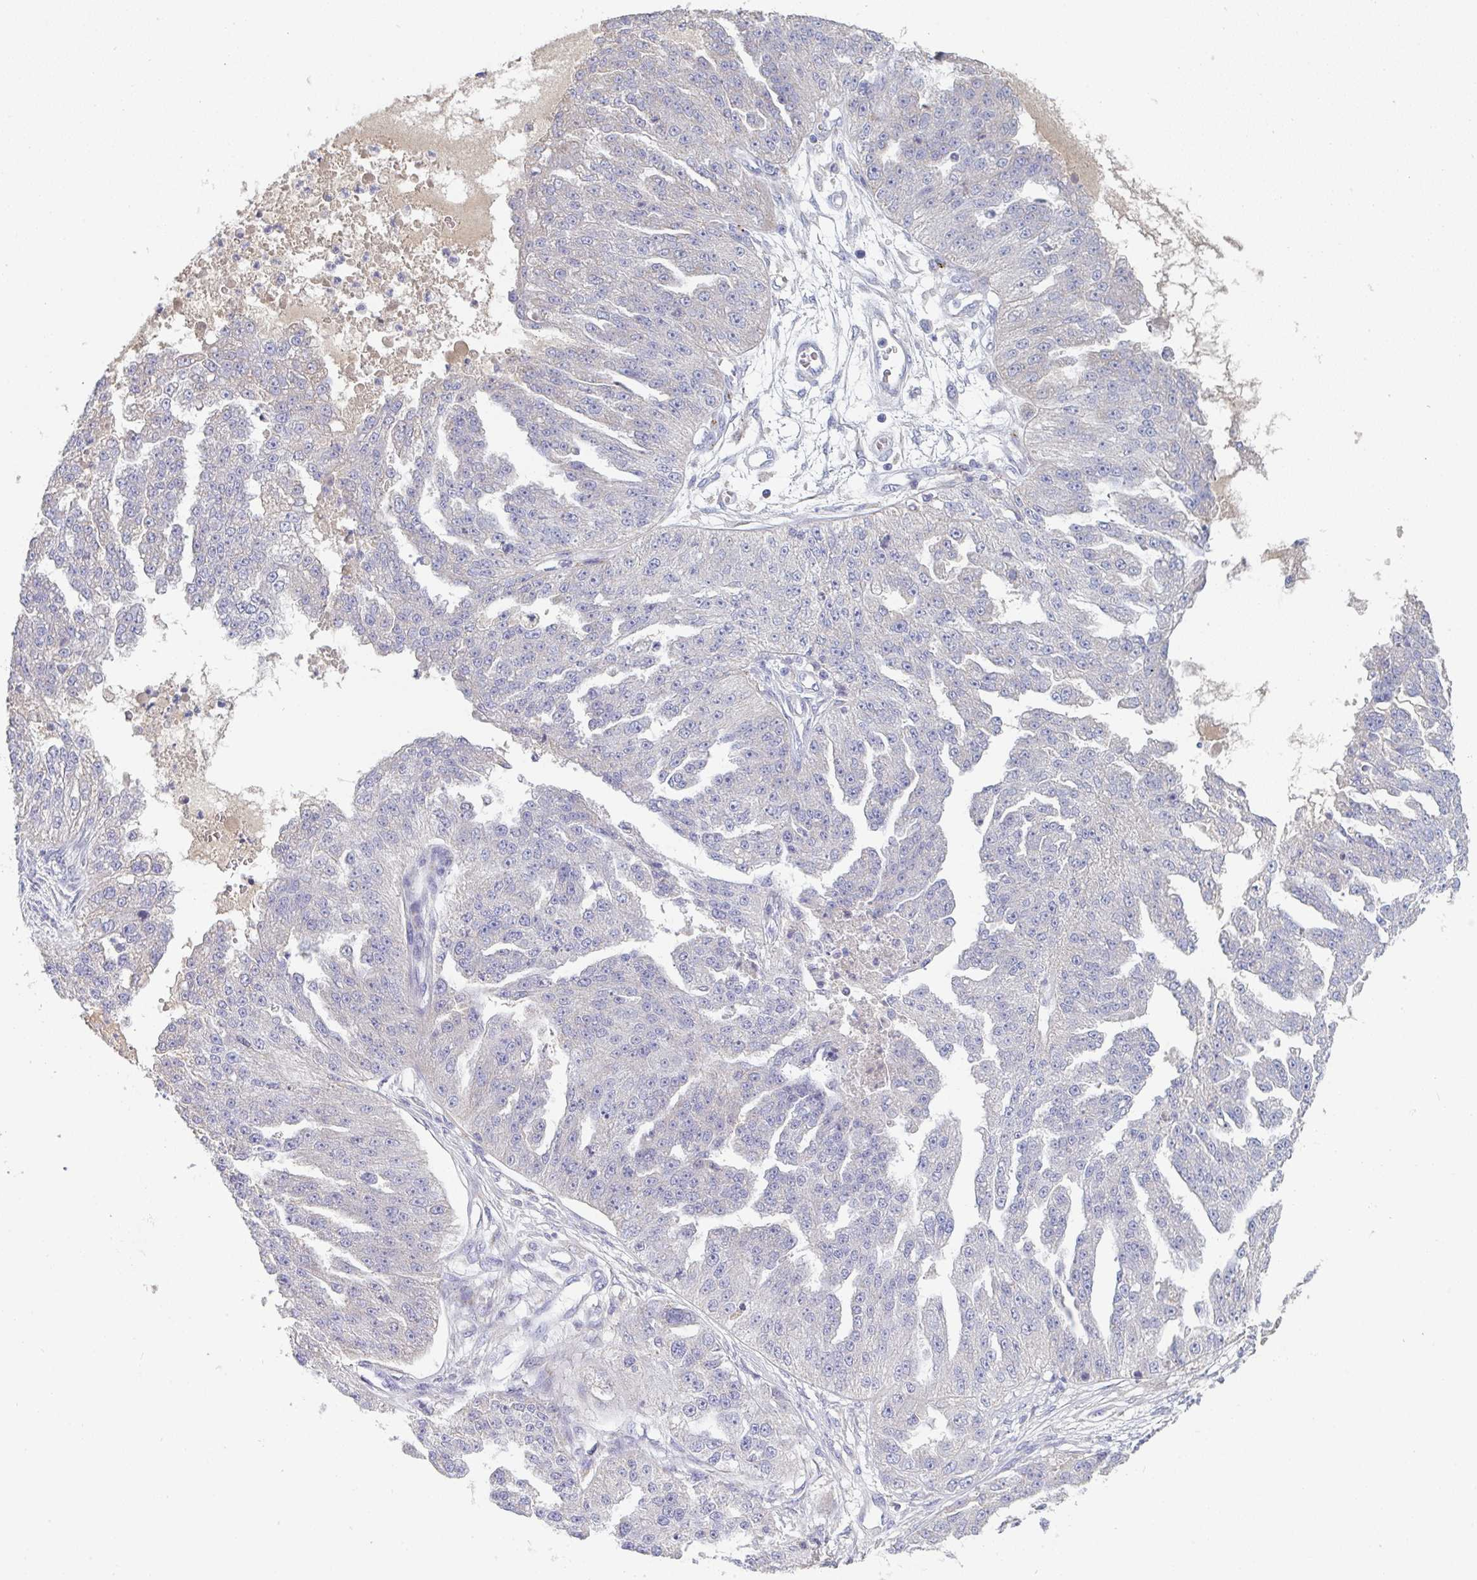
{"staining": {"intensity": "weak", "quantity": "<25%", "location": "cytoplasmic/membranous"}, "tissue": "ovarian cancer", "cell_type": "Tumor cells", "image_type": "cancer", "snomed": [{"axis": "morphology", "description": "Cystadenocarcinoma, serous, NOS"}, {"axis": "topography", "description": "Ovary"}], "caption": "IHC of human ovarian cancer (serous cystadenocarcinoma) reveals no positivity in tumor cells.", "gene": "HGFAC", "patient": {"sex": "female", "age": 58}}